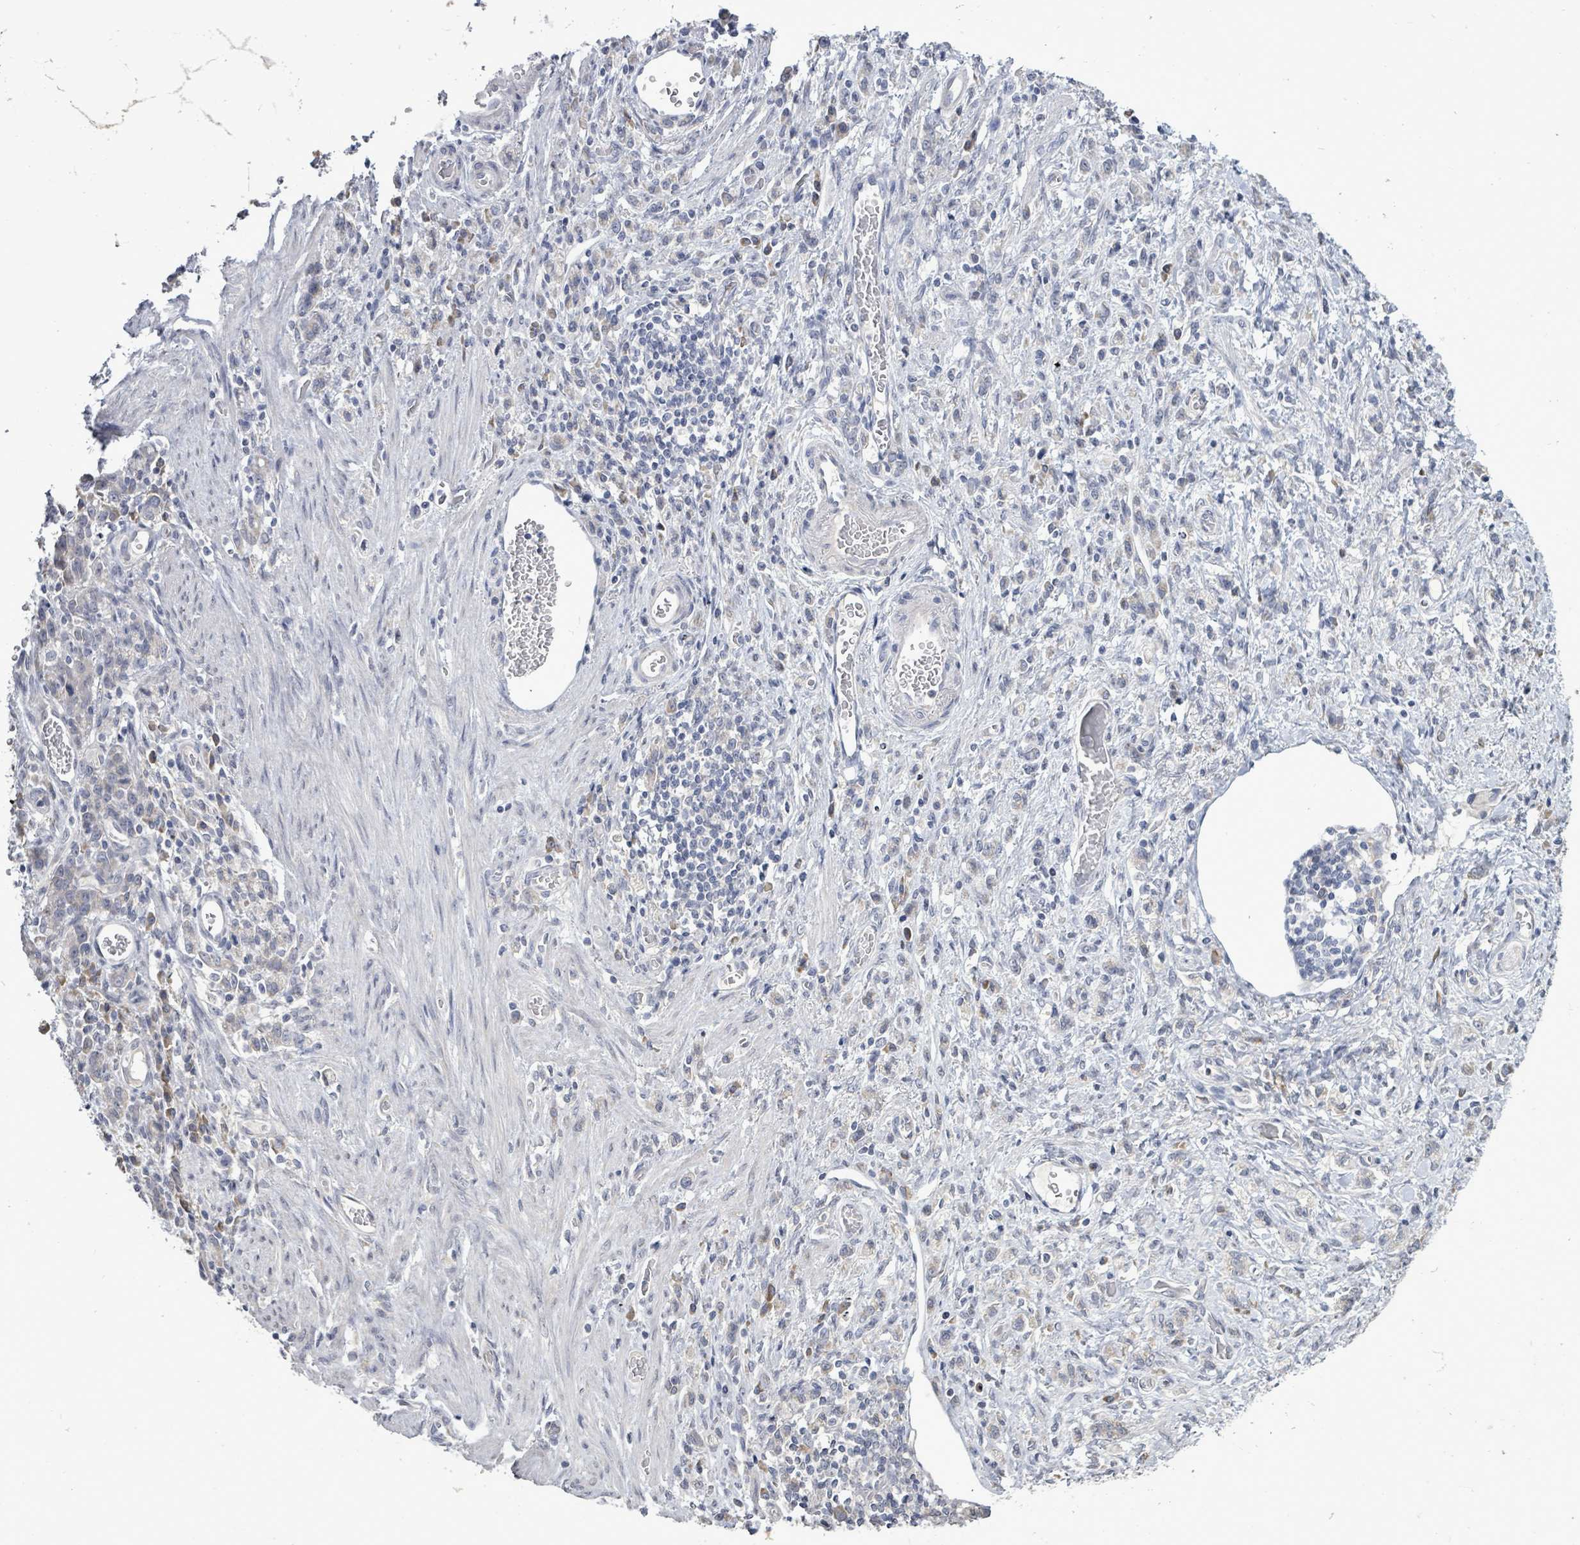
{"staining": {"intensity": "negative", "quantity": "none", "location": "none"}, "tissue": "stomach cancer", "cell_type": "Tumor cells", "image_type": "cancer", "snomed": [{"axis": "morphology", "description": "Adenocarcinoma, NOS"}, {"axis": "topography", "description": "Stomach"}], "caption": "Tumor cells are negative for brown protein staining in adenocarcinoma (stomach).", "gene": "POMGNT2", "patient": {"sex": "male", "age": 77}}